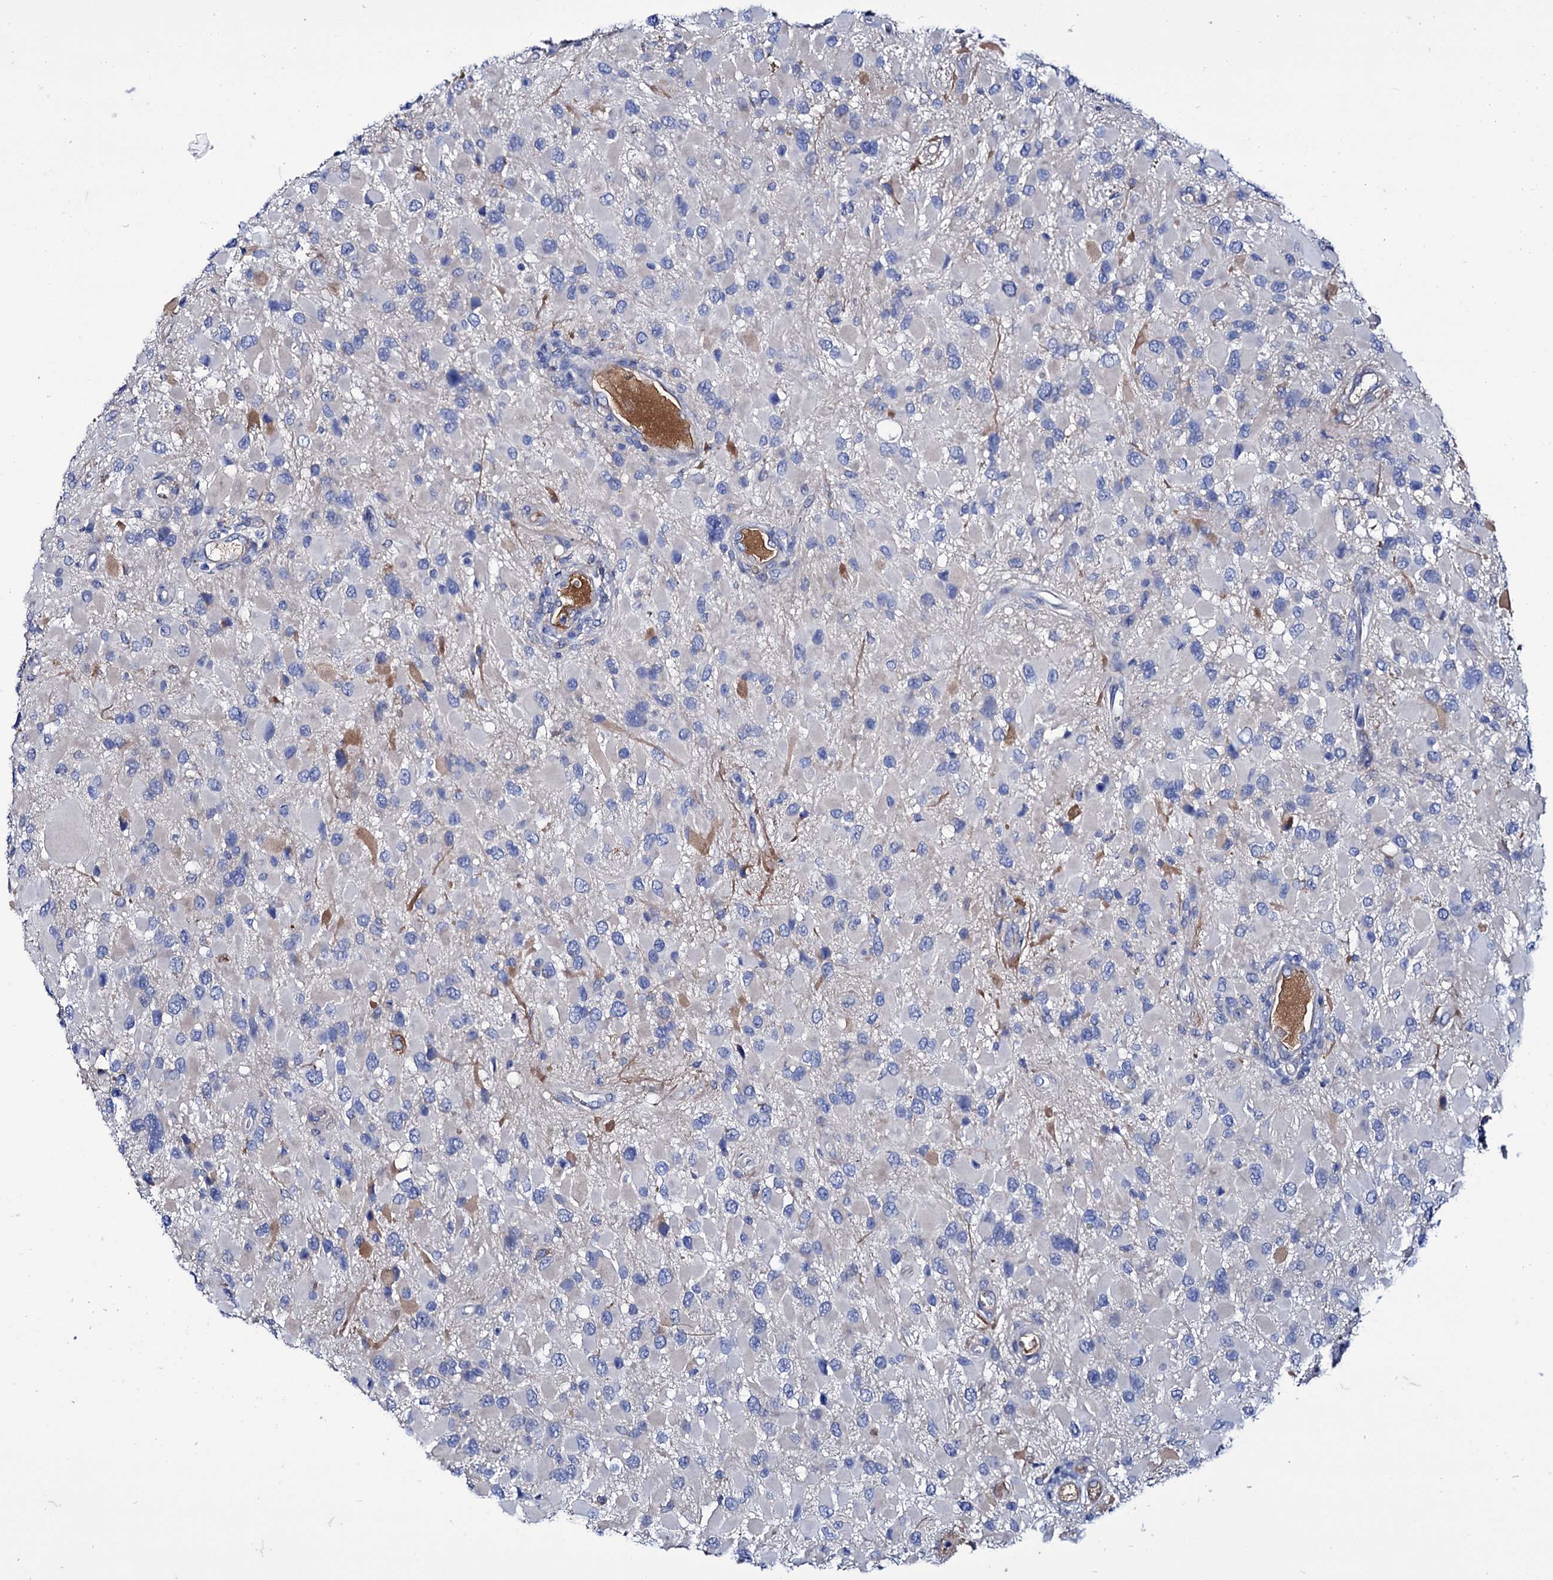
{"staining": {"intensity": "negative", "quantity": "none", "location": "none"}, "tissue": "glioma", "cell_type": "Tumor cells", "image_type": "cancer", "snomed": [{"axis": "morphology", "description": "Glioma, malignant, High grade"}, {"axis": "topography", "description": "Brain"}], "caption": "Immunohistochemical staining of malignant glioma (high-grade) demonstrates no significant positivity in tumor cells.", "gene": "AXL", "patient": {"sex": "male", "age": 53}}